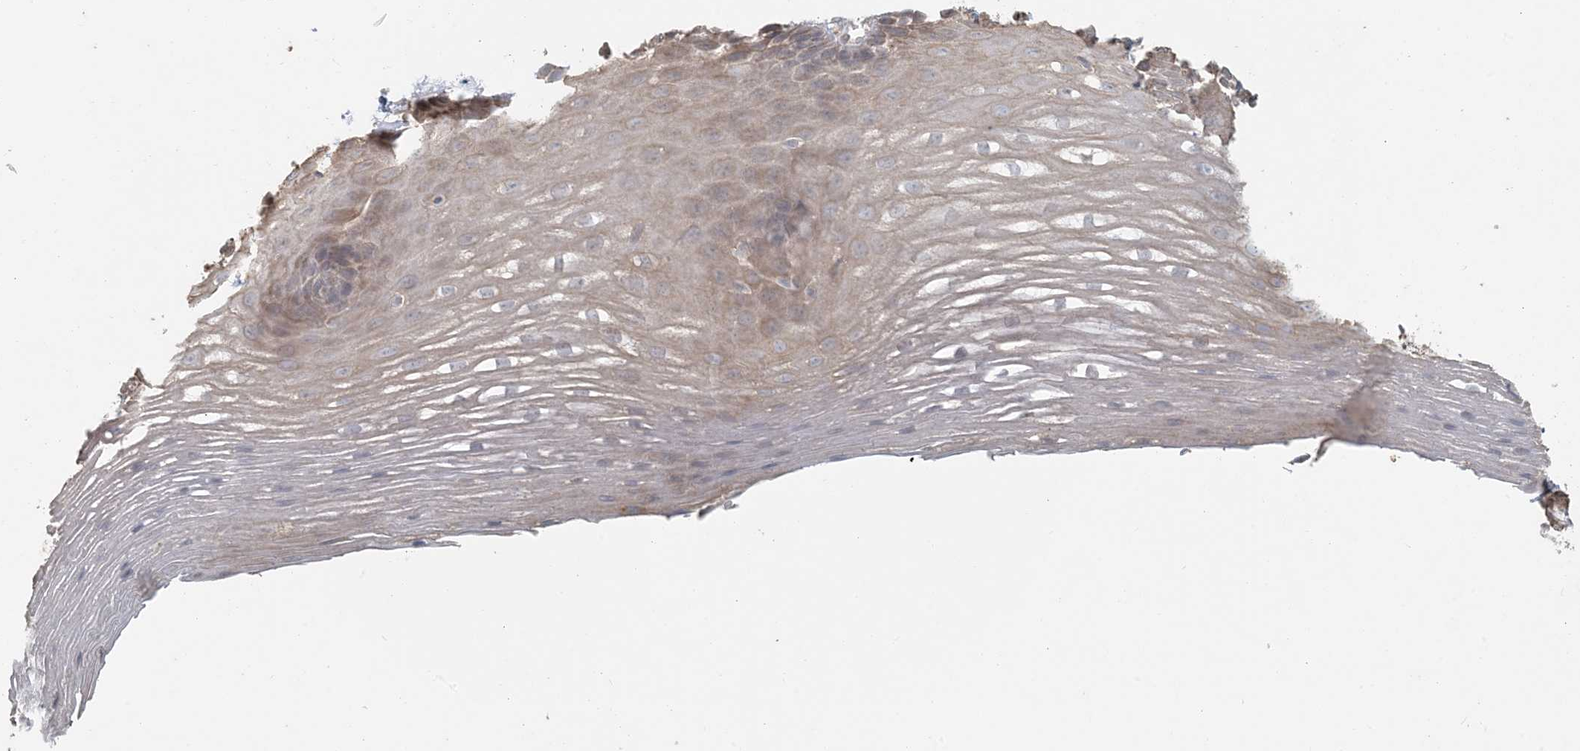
{"staining": {"intensity": "weak", "quantity": "<25%", "location": "cytoplasmic/membranous"}, "tissue": "esophagus", "cell_type": "Squamous epithelial cells", "image_type": "normal", "snomed": [{"axis": "morphology", "description": "Normal tissue, NOS"}, {"axis": "topography", "description": "Esophagus"}], "caption": "Human esophagus stained for a protein using immunohistochemistry (IHC) exhibits no staining in squamous epithelial cells.", "gene": "HACL1", "patient": {"sex": "male", "age": 62}}